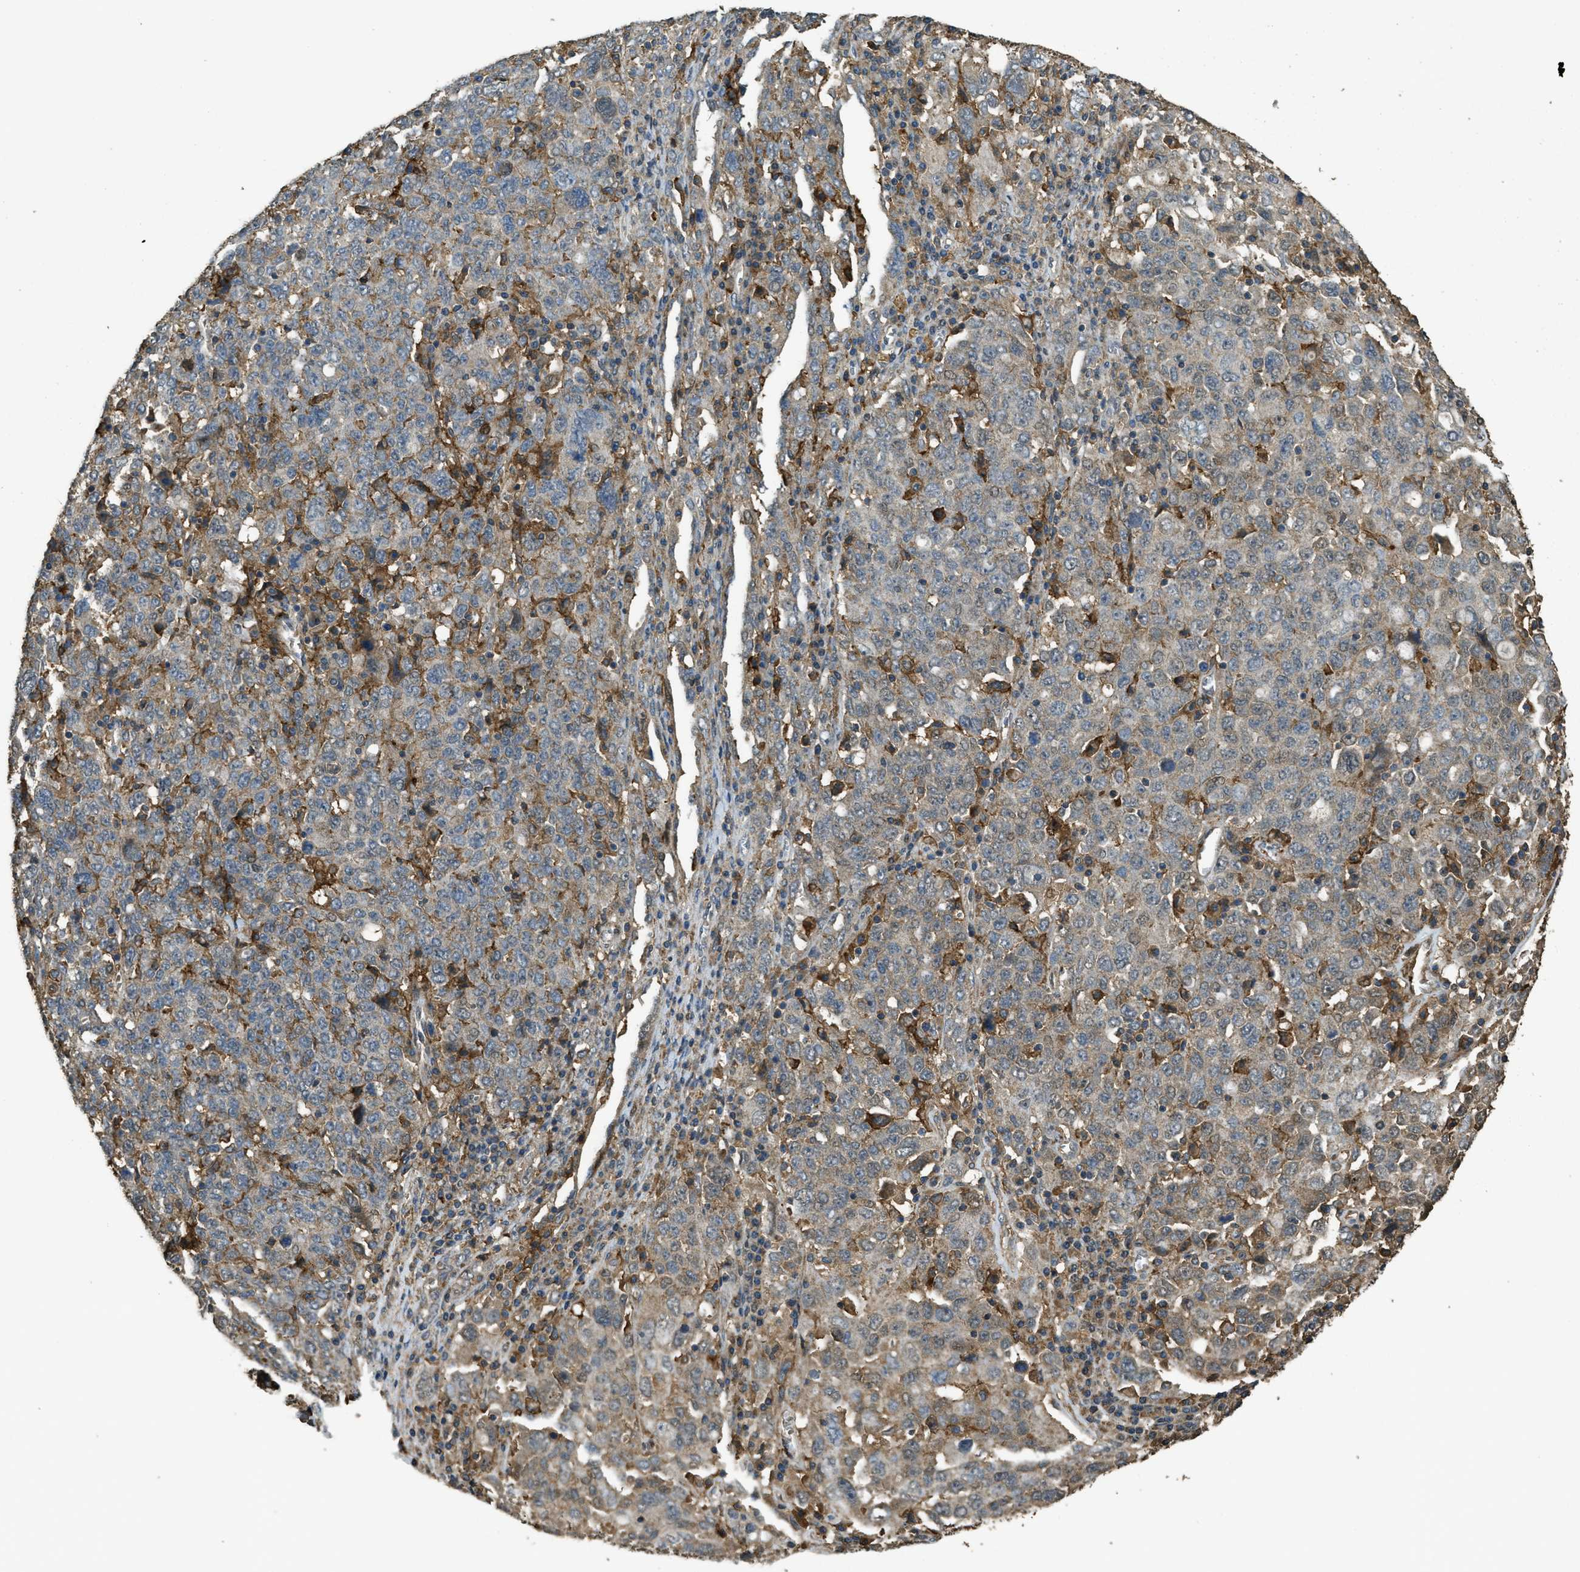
{"staining": {"intensity": "weak", "quantity": "<25%", "location": "cytoplasmic/membranous"}, "tissue": "ovarian cancer", "cell_type": "Tumor cells", "image_type": "cancer", "snomed": [{"axis": "morphology", "description": "Carcinoma, endometroid"}, {"axis": "topography", "description": "Ovary"}], "caption": "Tumor cells show no significant expression in endometroid carcinoma (ovarian).", "gene": "CD276", "patient": {"sex": "female", "age": 62}}